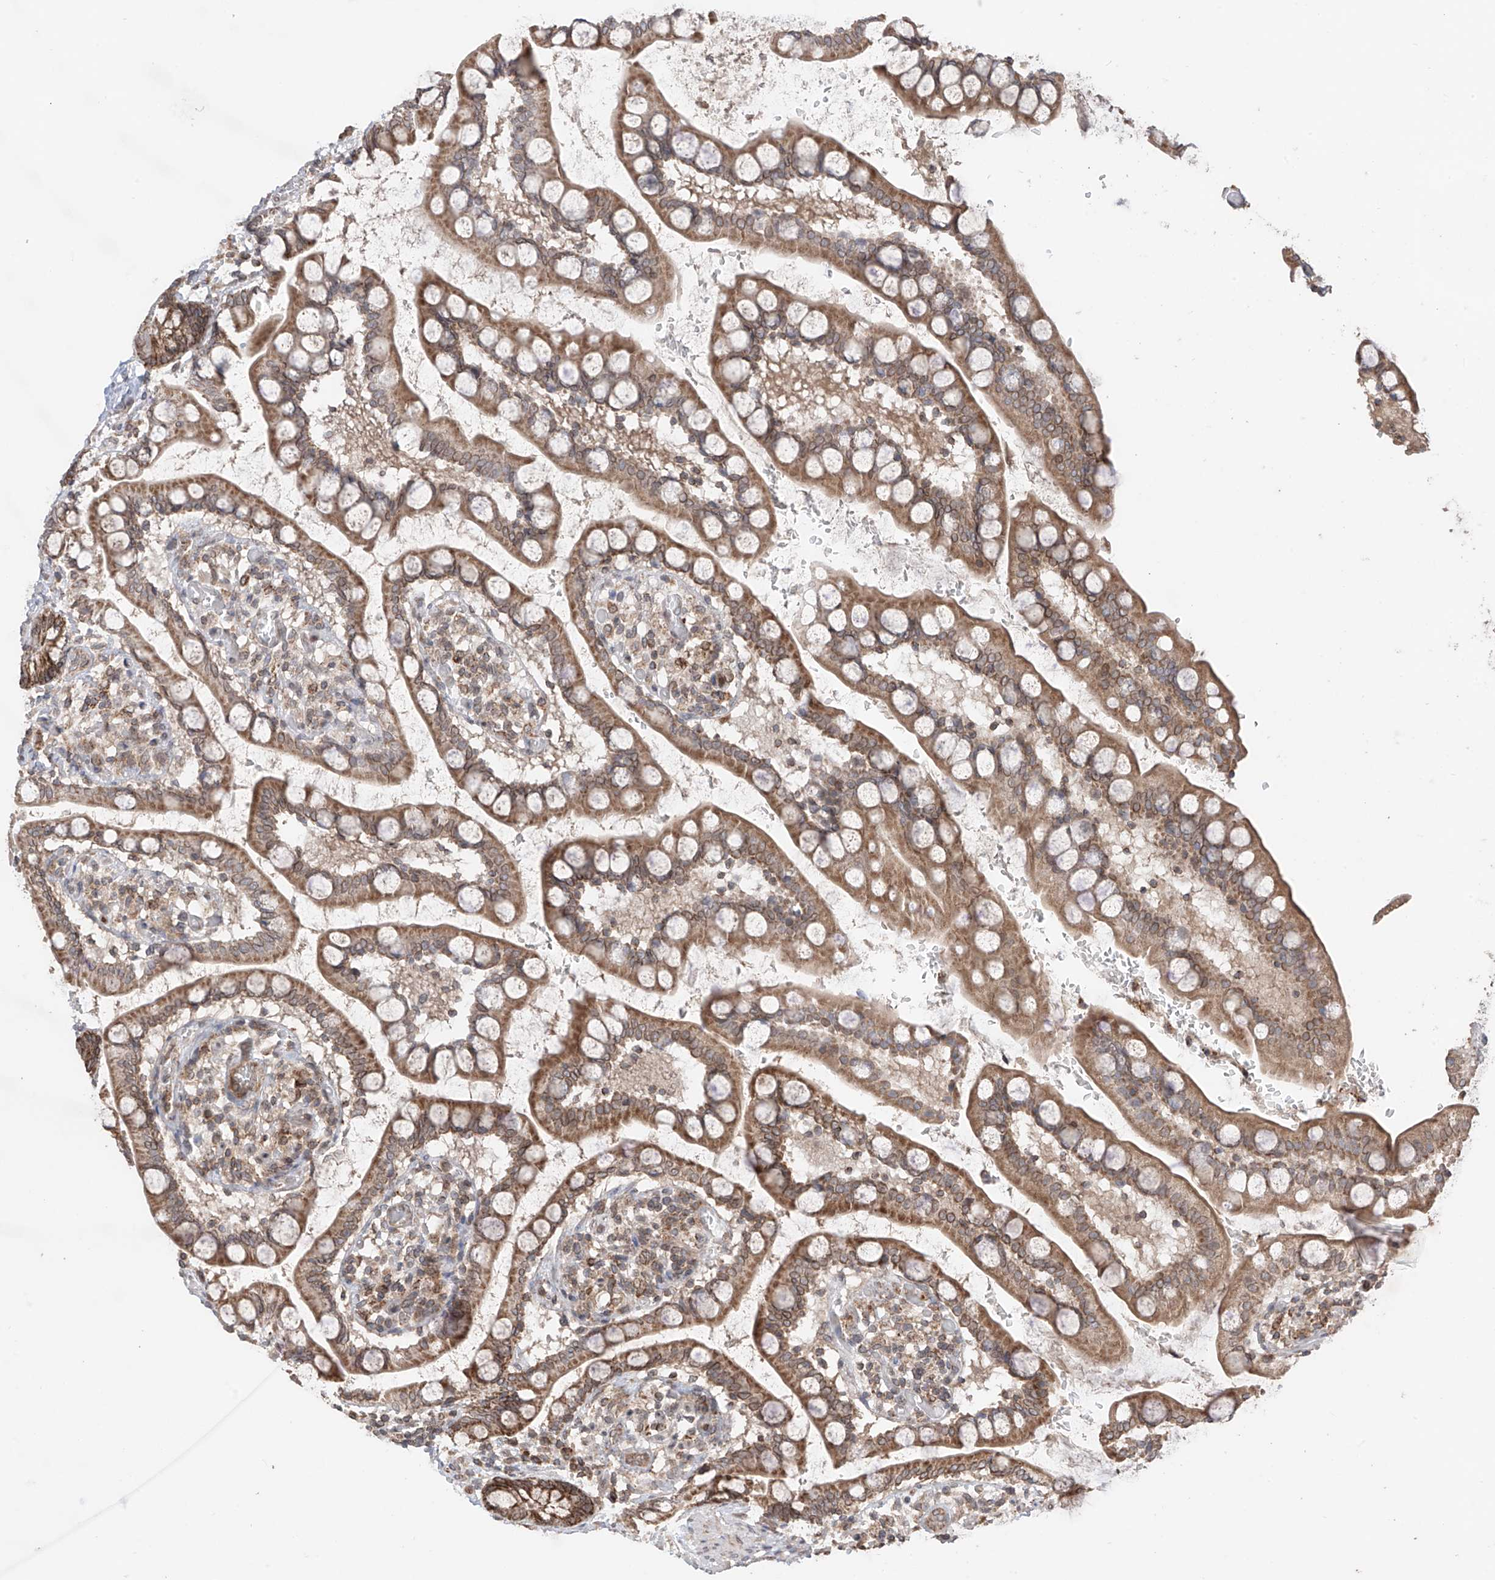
{"staining": {"intensity": "moderate", "quantity": ">75%", "location": "cytoplasmic/membranous,nuclear"}, "tissue": "small intestine", "cell_type": "Glandular cells", "image_type": "normal", "snomed": [{"axis": "morphology", "description": "Normal tissue, NOS"}, {"axis": "topography", "description": "Small intestine"}], "caption": "Human small intestine stained with a brown dye shows moderate cytoplasmic/membranous,nuclear positive expression in approximately >75% of glandular cells.", "gene": "AHCTF1", "patient": {"sex": "male", "age": 52}}